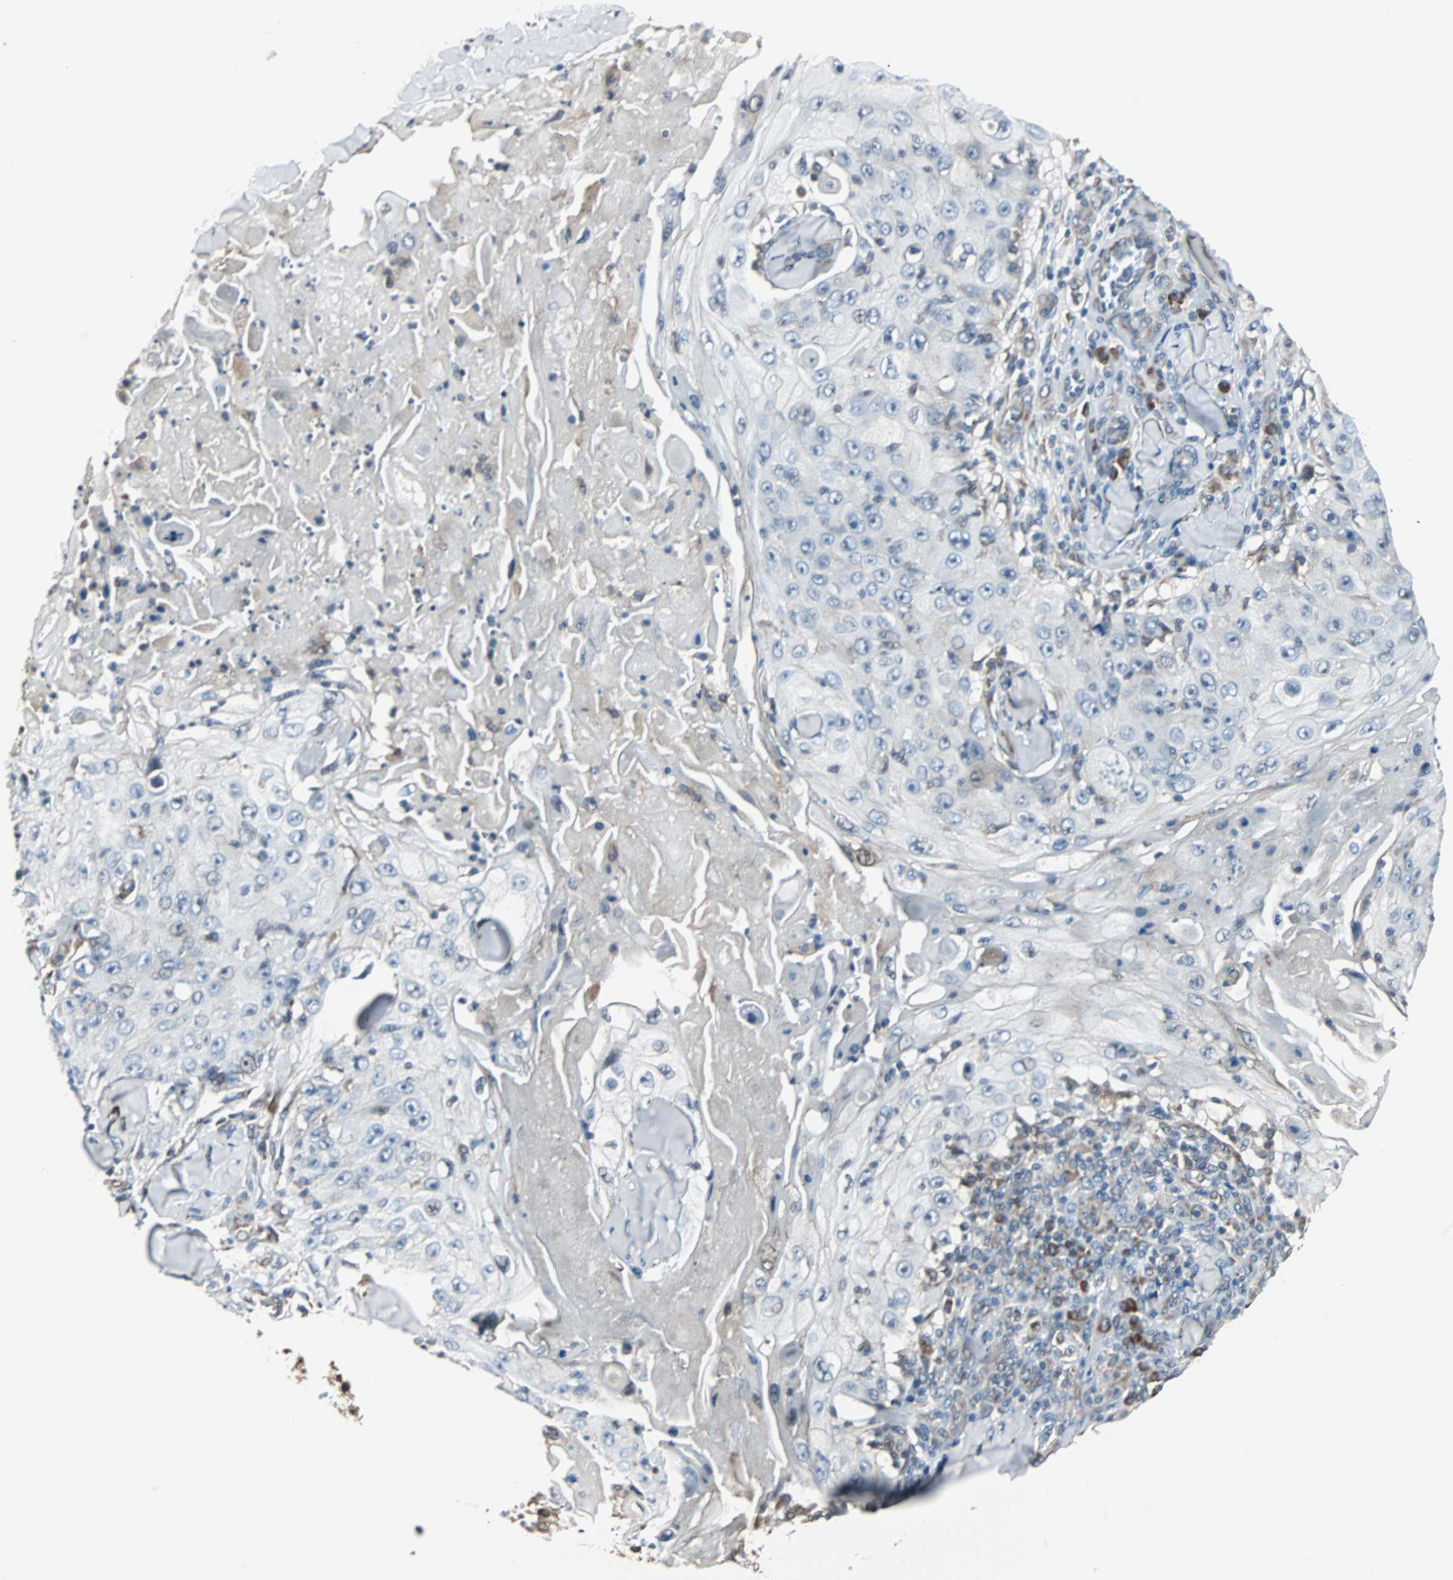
{"staining": {"intensity": "negative", "quantity": "none", "location": "none"}, "tissue": "skin cancer", "cell_type": "Tumor cells", "image_type": "cancer", "snomed": [{"axis": "morphology", "description": "Squamous cell carcinoma, NOS"}, {"axis": "topography", "description": "Skin"}], "caption": "An image of skin cancer stained for a protein demonstrates no brown staining in tumor cells.", "gene": "CHP1", "patient": {"sex": "male", "age": 86}}